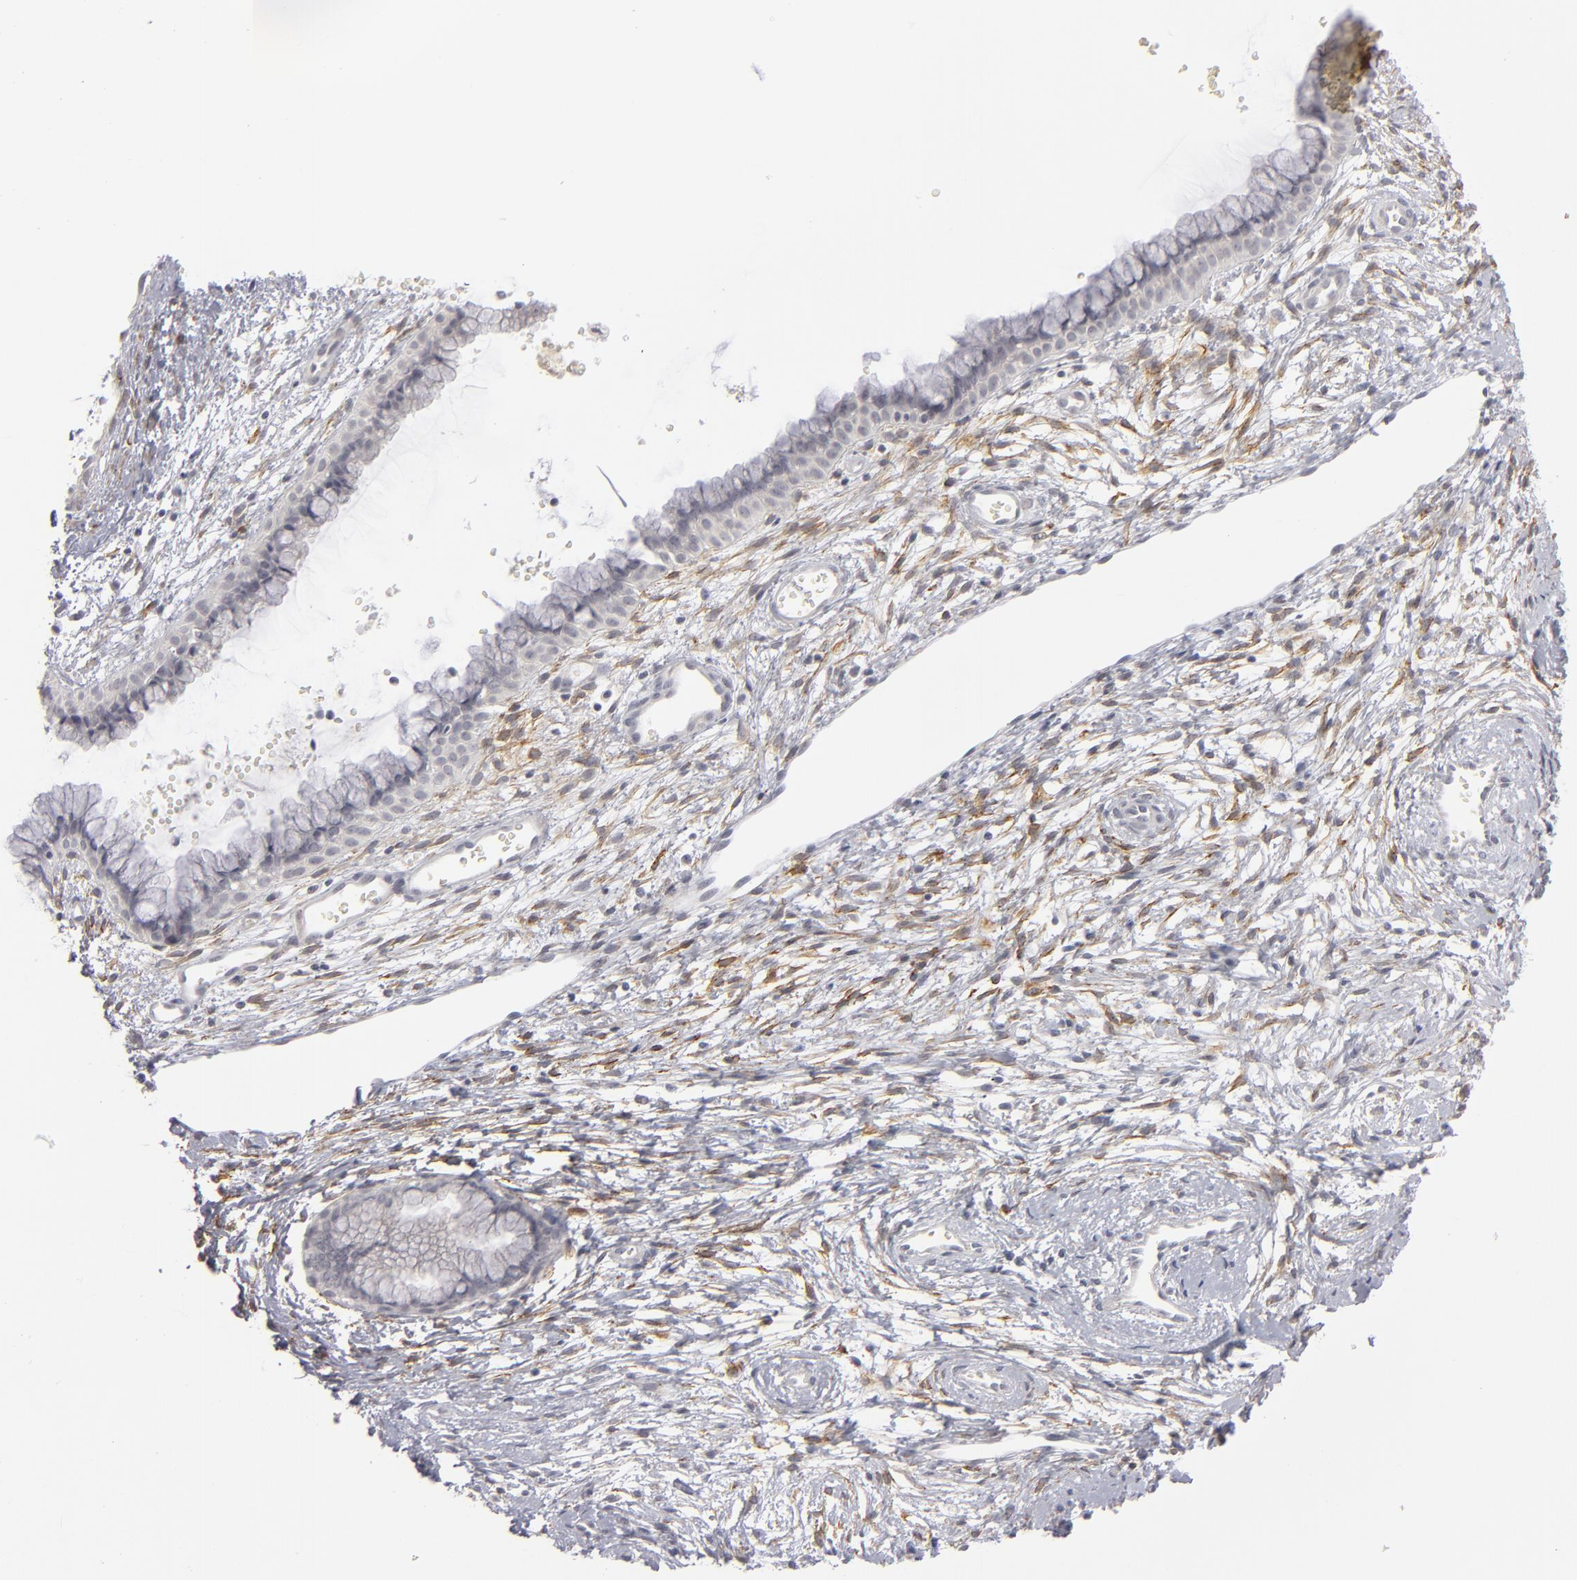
{"staining": {"intensity": "negative", "quantity": "none", "location": "none"}, "tissue": "cervix", "cell_type": "Glandular cells", "image_type": "normal", "snomed": [{"axis": "morphology", "description": "Normal tissue, NOS"}, {"axis": "topography", "description": "Cervix"}], "caption": "Immunohistochemistry (IHC) photomicrograph of unremarkable cervix stained for a protein (brown), which displays no positivity in glandular cells.", "gene": "KIAA1210", "patient": {"sex": "female", "age": 39}}